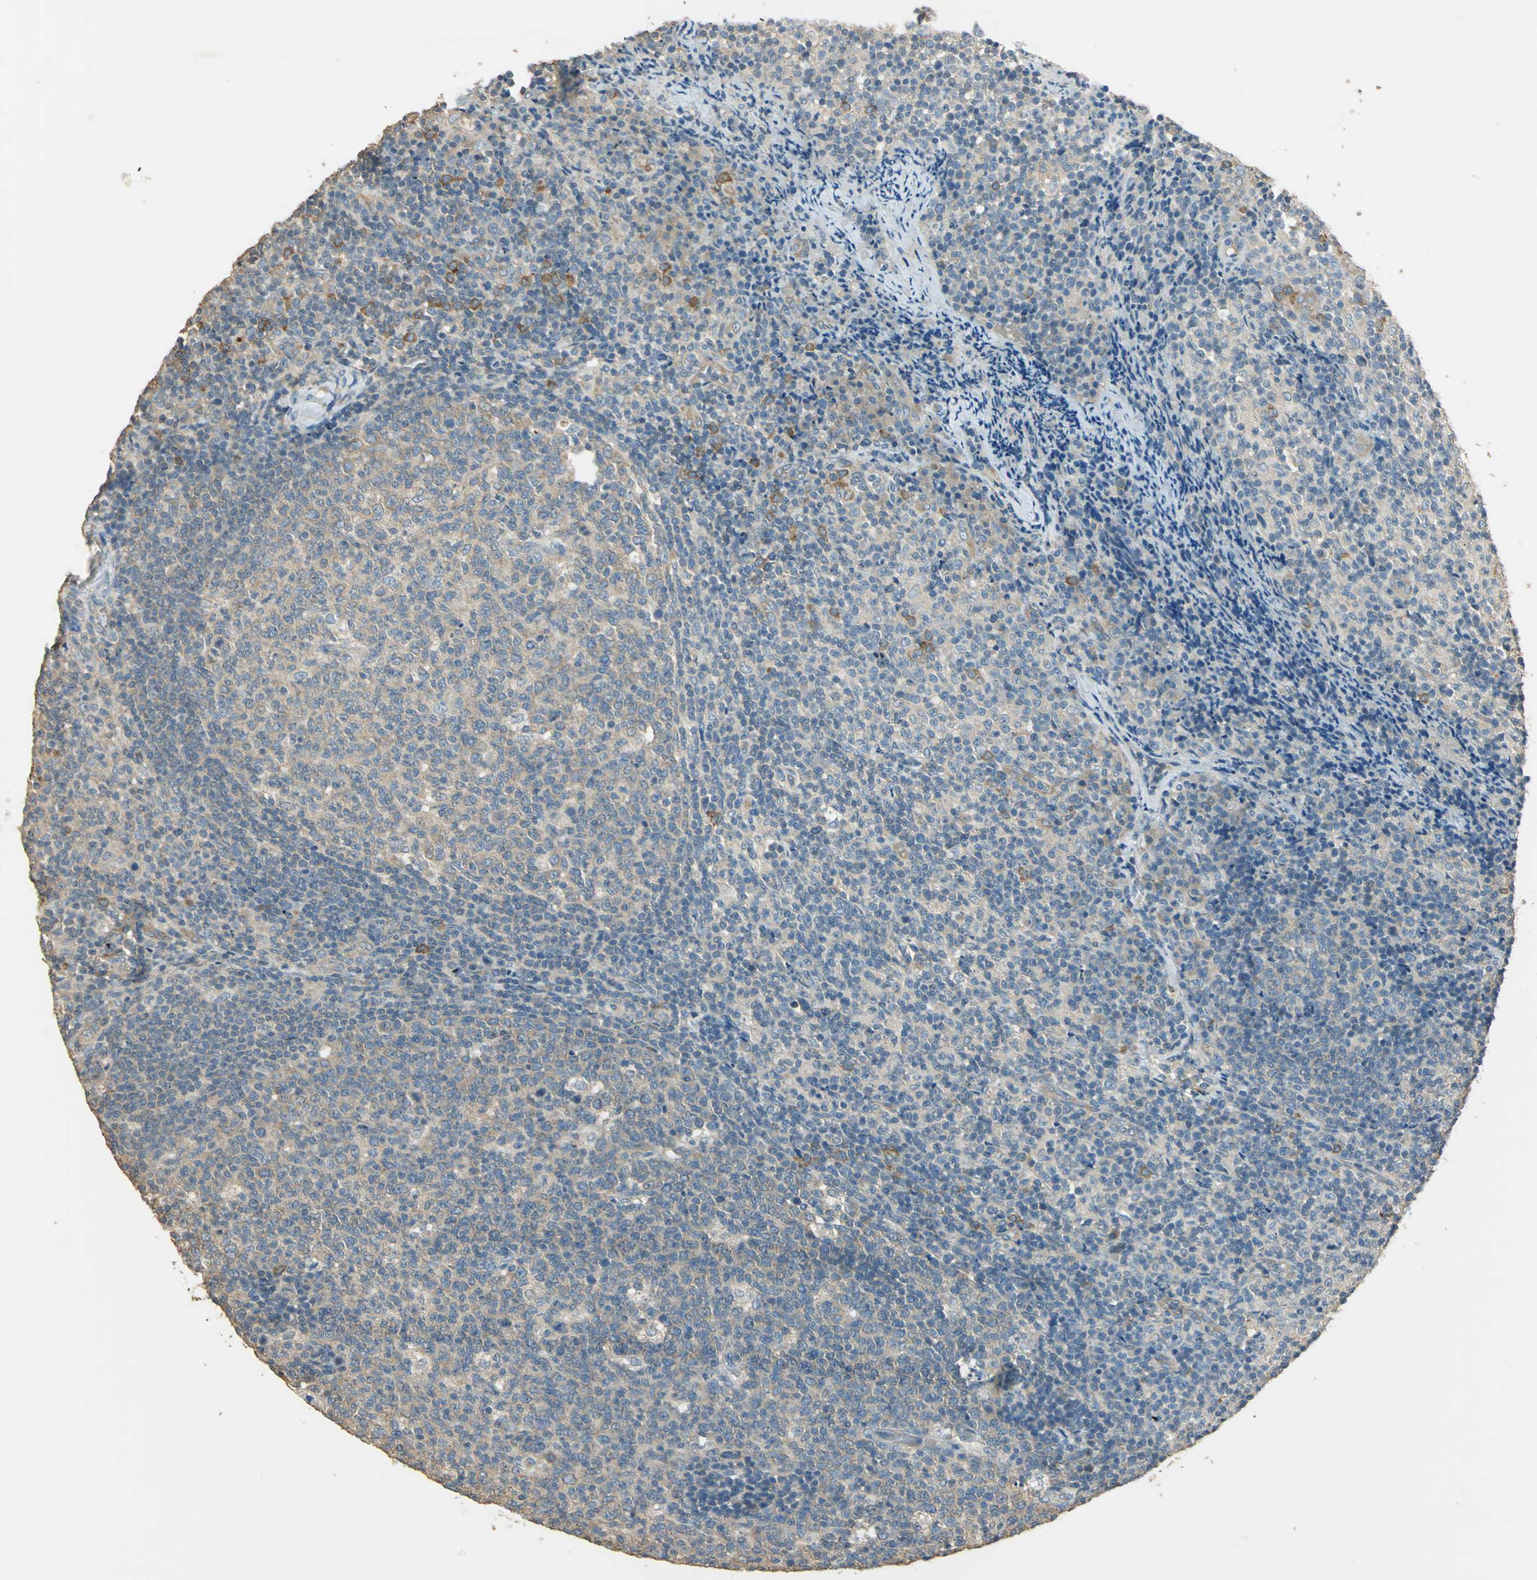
{"staining": {"intensity": "moderate", "quantity": "25%-75%", "location": "cytoplasmic/membranous"}, "tissue": "lymph node", "cell_type": "Germinal center cells", "image_type": "normal", "snomed": [{"axis": "morphology", "description": "Normal tissue, NOS"}, {"axis": "morphology", "description": "Inflammation, NOS"}, {"axis": "topography", "description": "Lymph node"}], "caption": "A brown stain shows moderate cytoplasmic/membranous staining of a protein in germinal center cells of benign lymph node. (brown staining indicates protein expression, while blue staining denotes nuclei).", "gene": "SHC2", "patient": {"sex": "male", "age": 55}}